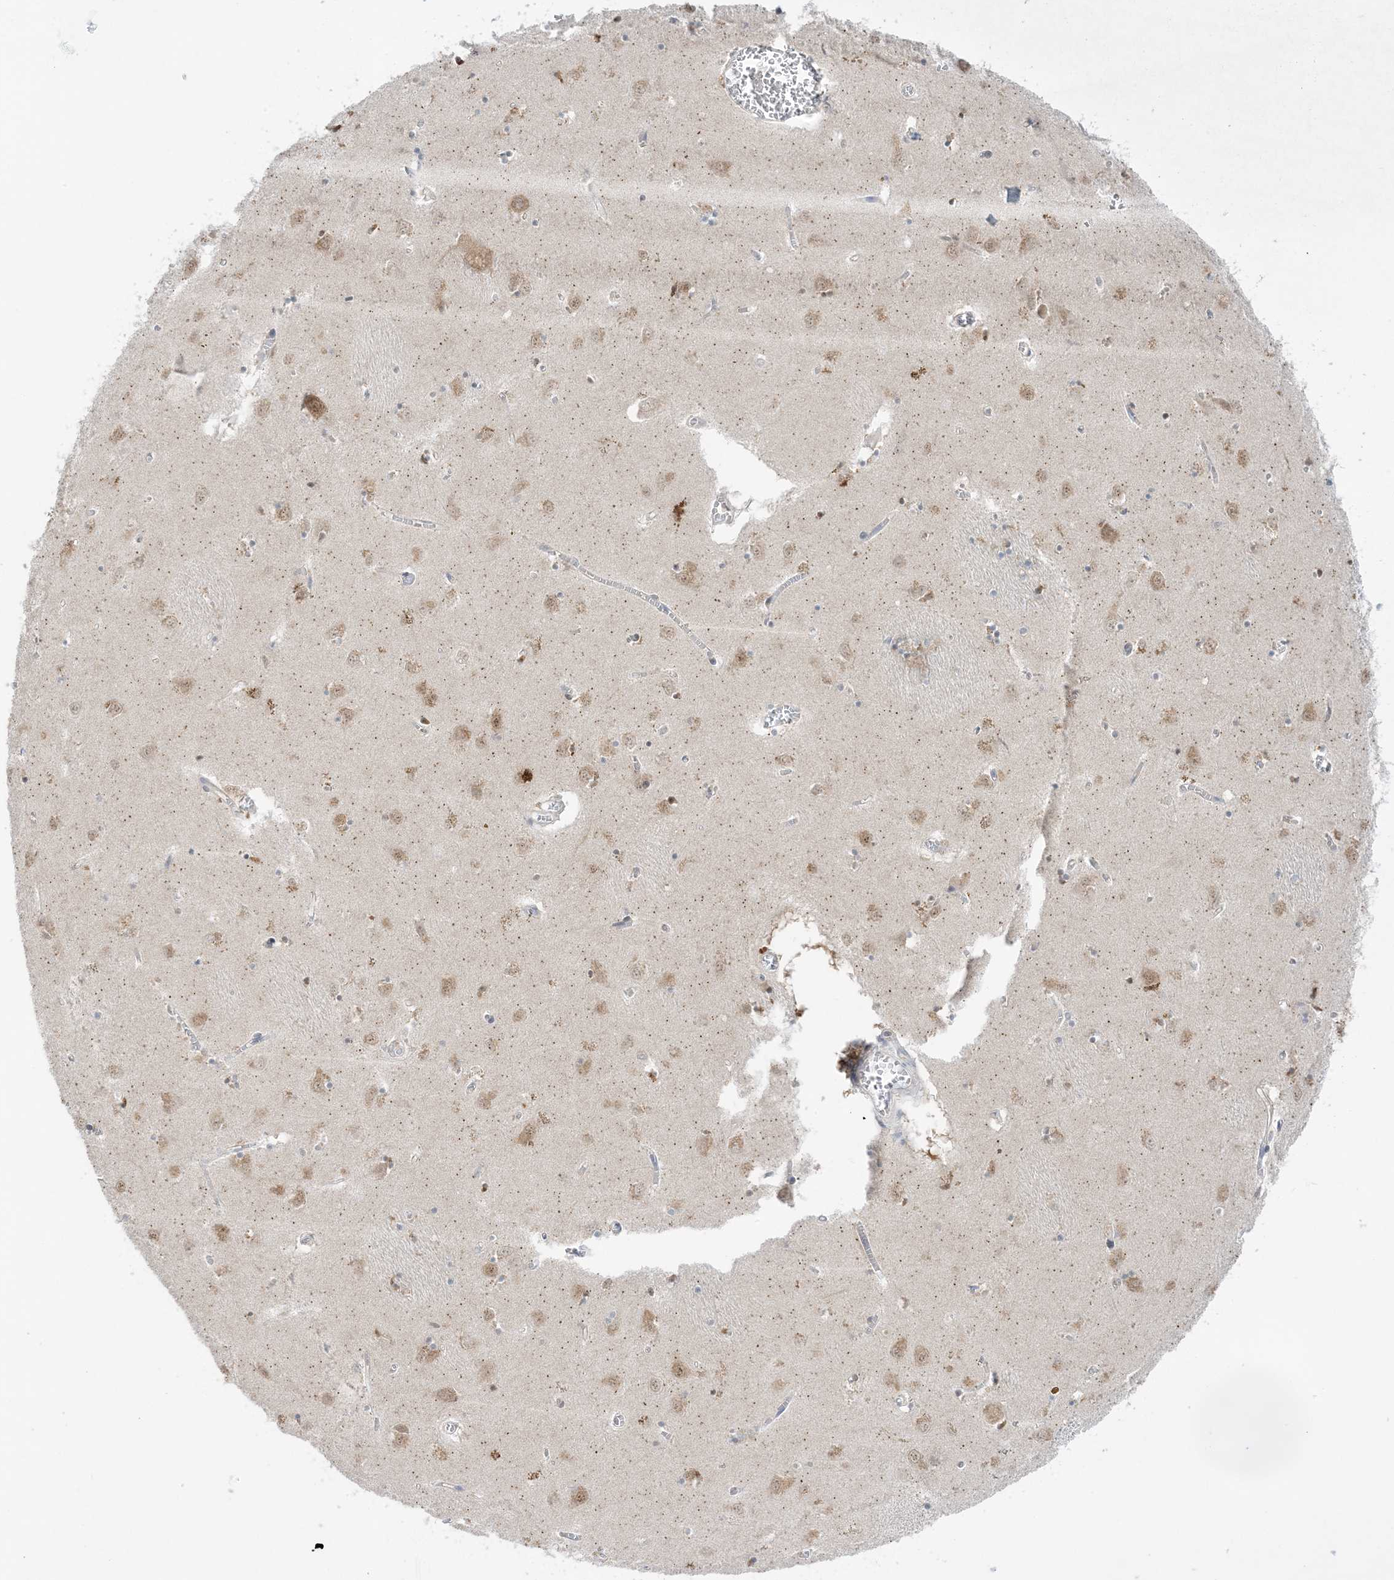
{"staining": {"intensity": "negative", "quantity": "none", "location": "none"}, "tissue": "caudate", "cell_type": "Glial cells", "image_type": "normal", "snomed": [{"axis": "morphology", "description": "Normal tissue, NOS"}, {"axis": "topography", "description": "Lateral ventricle wall"}], "caption": "Histopathology image shows no significant protein expression in glial cells of normal caudate.", "gene": "RPP40", "patient": {"sex": "male", "age": 70}}